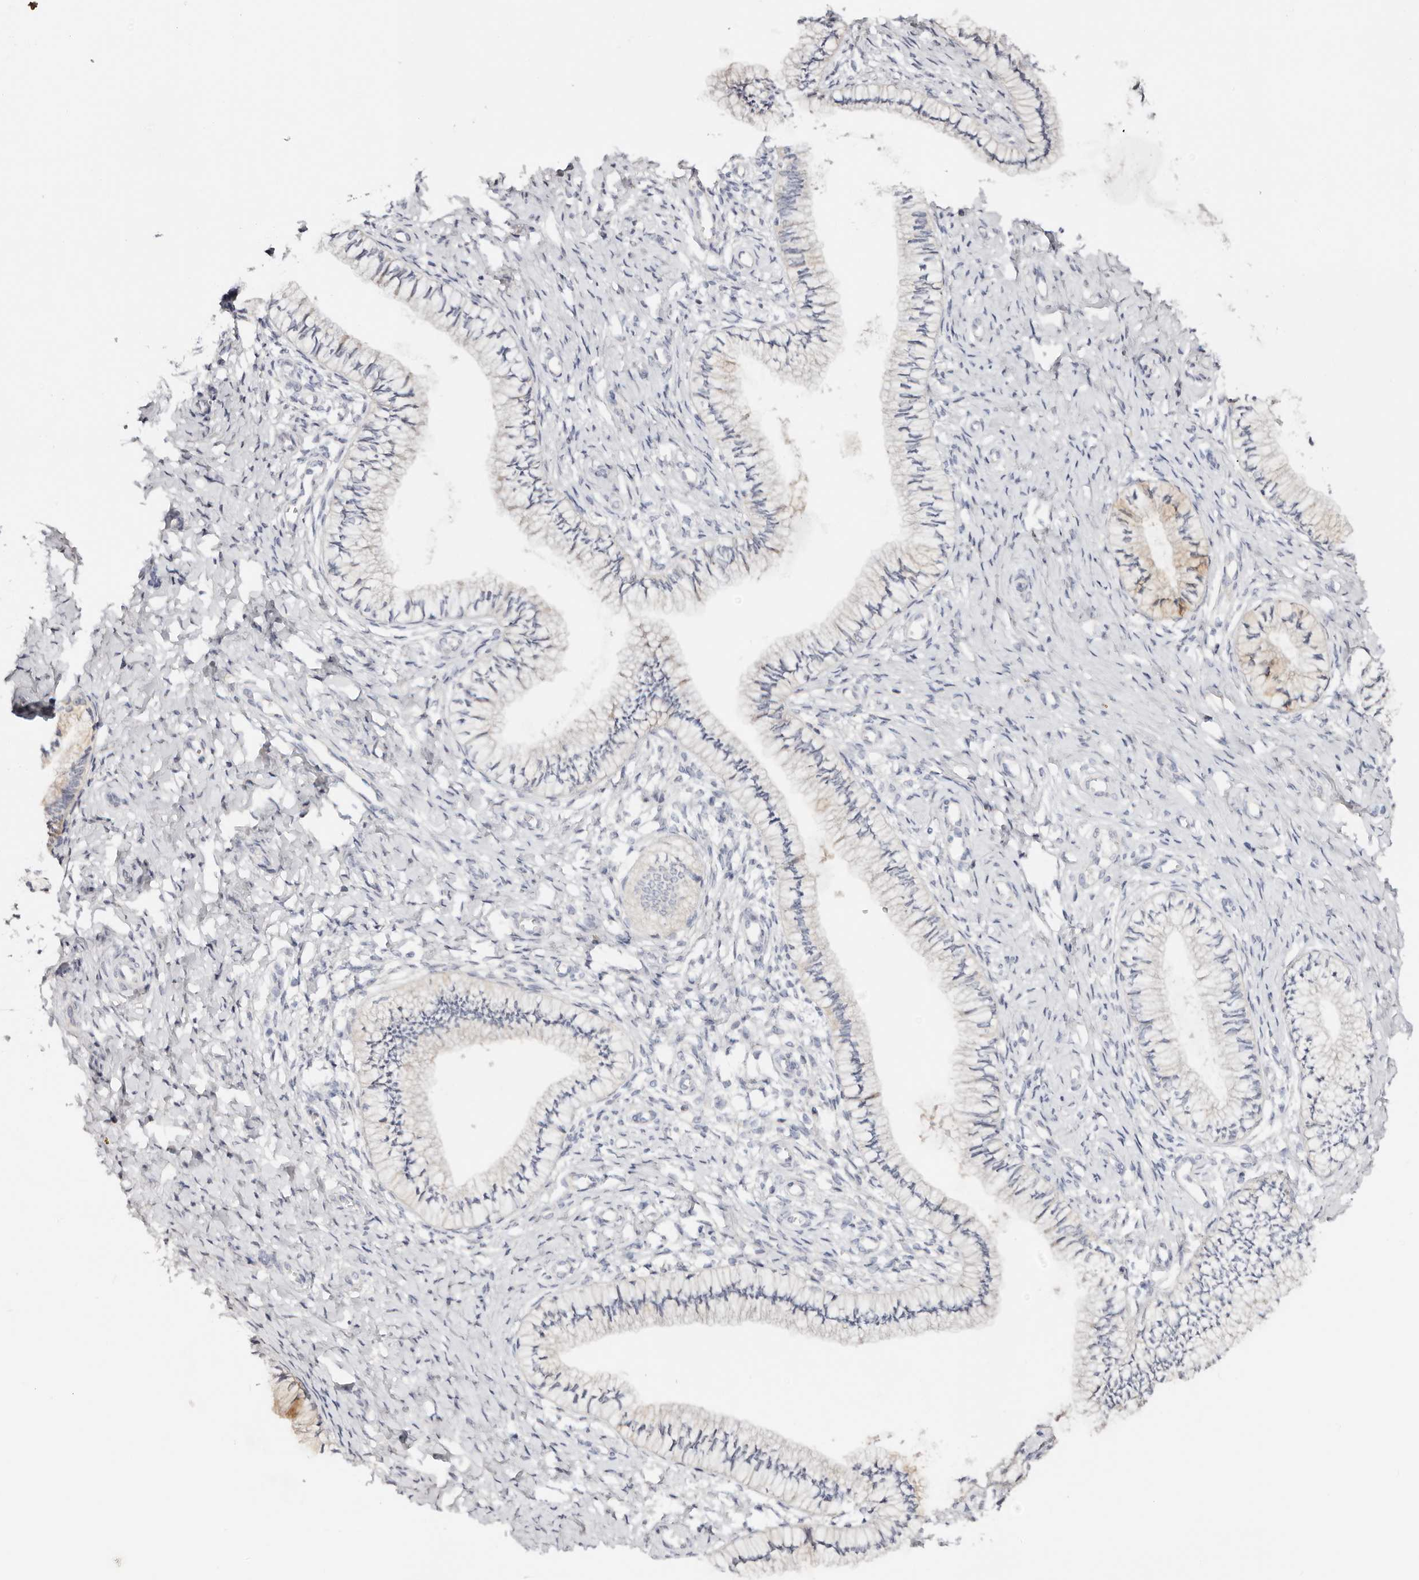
{"staining": {"intensity": "negative", "quantity": "none", "location": "none"}, "tissue": "cervix", "cell_type": "Glandular cells", "image_type": "normal", "snomed": [{"axis": "morphology", "description": "Normal tissue, NOS"}, {"axis": "topography", "description": "Cervix"}], "caption": "Cervix stained for a protein using IHC demonstrates no expression glandular cells.", "gene": "DNASE1", "patient": {"sex": "female", "age": 36}}